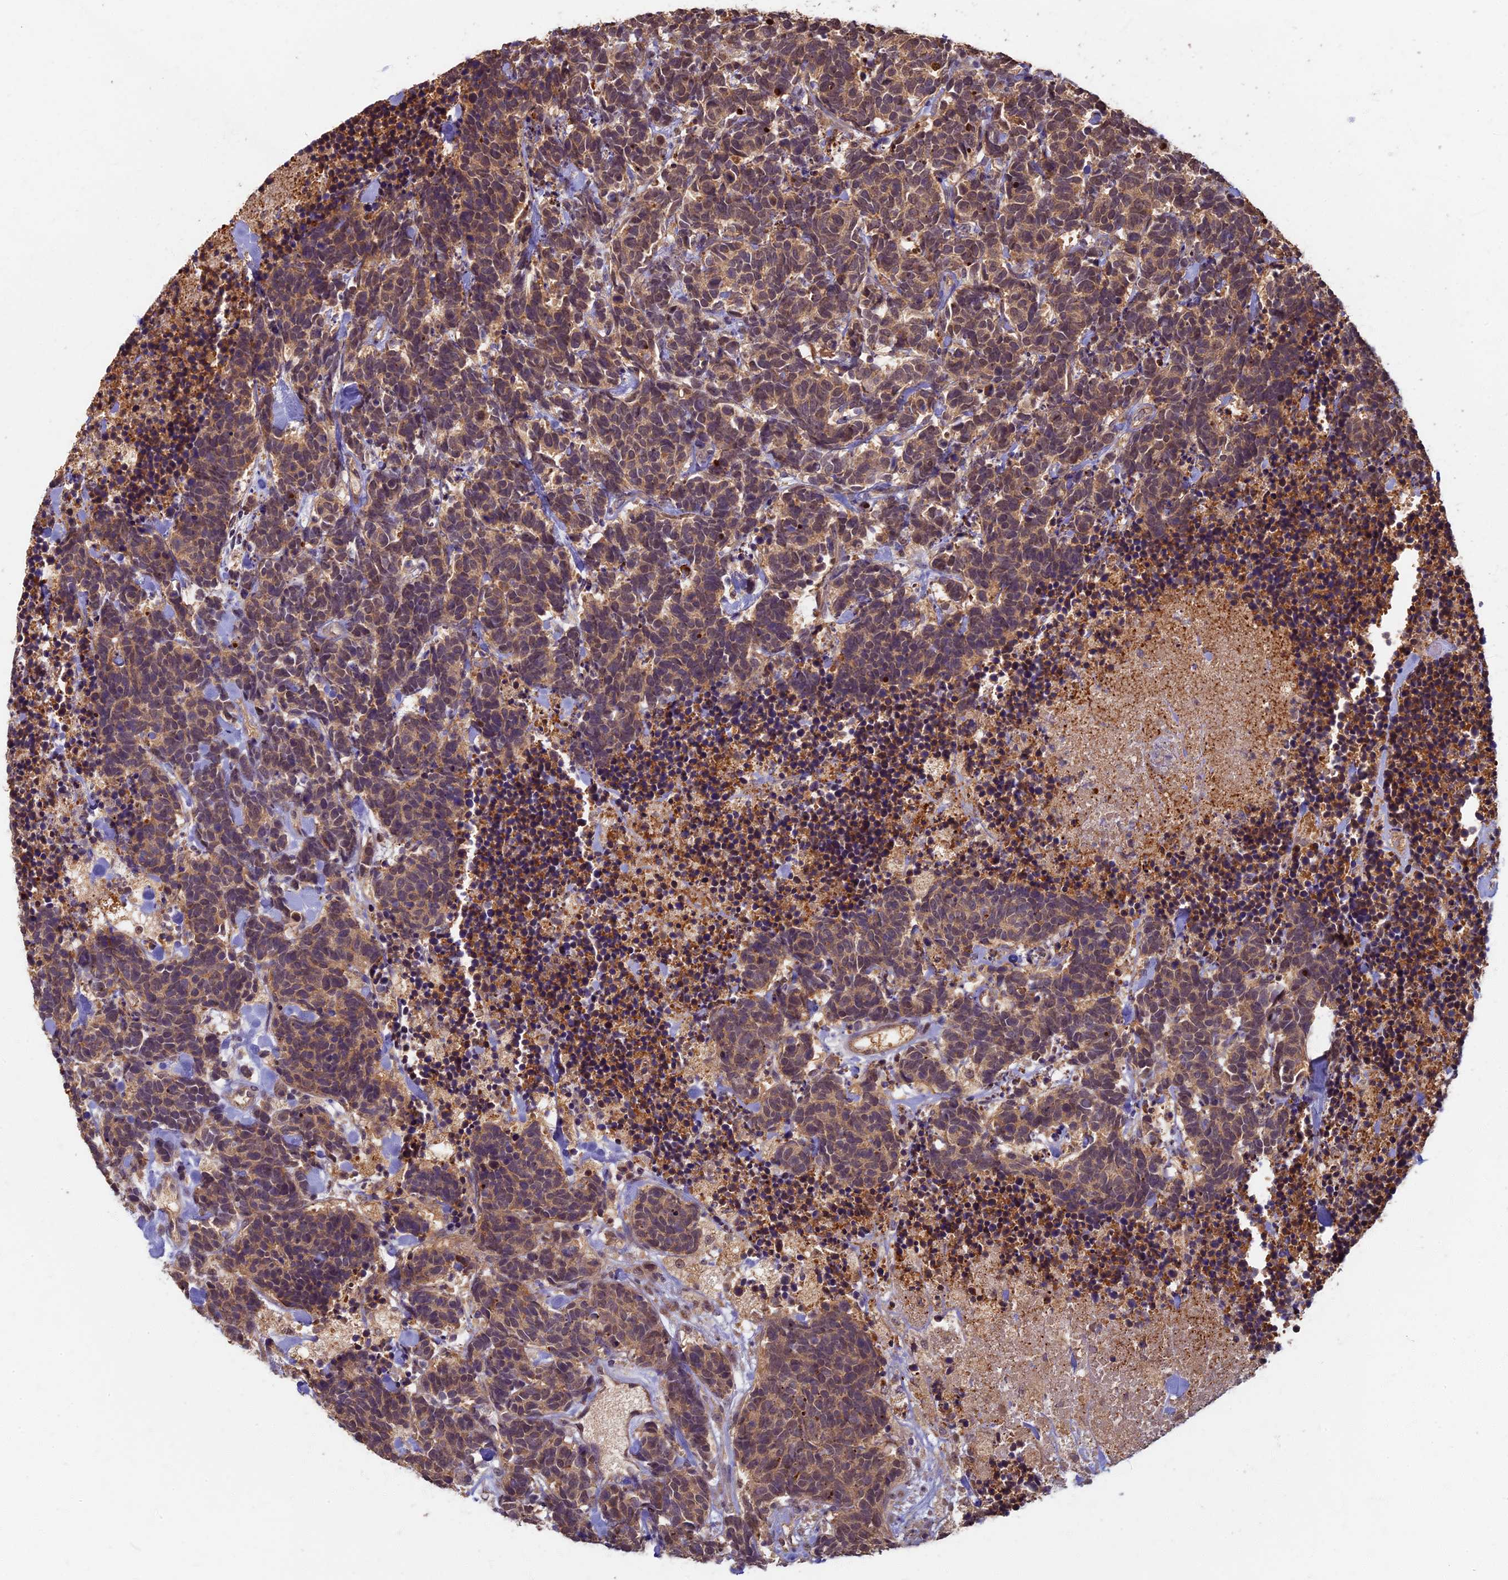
{"staining": {"intensity": "moderate", "quantity": ">75%", "location": "cytoplasmic/membranous"}, "tissue": "carcinoid", "cell_type": "Tumor cells", "image_type": "cancer", "snomed": [{"axis": "morphology", "description": "Carcinoma, NOS"}, {"axis": "morphology", "description": "Carcinoid, malignant, NOS"}, {"axis": "topography", "description": "Prostate"}], "caption": "Protein expression analysis of carcinoma shows moderate cytoplasmic/membranous staining in about >75% of tumor cells. The protein of interest is stained brown, and the nuclei are stained in blue (DAB (3,3'-diaminobenzidine) IHC with brightfield microscopy, high magnification).", "gene": "RSPH3", "patient": {"sex": "male", "age": 57}}